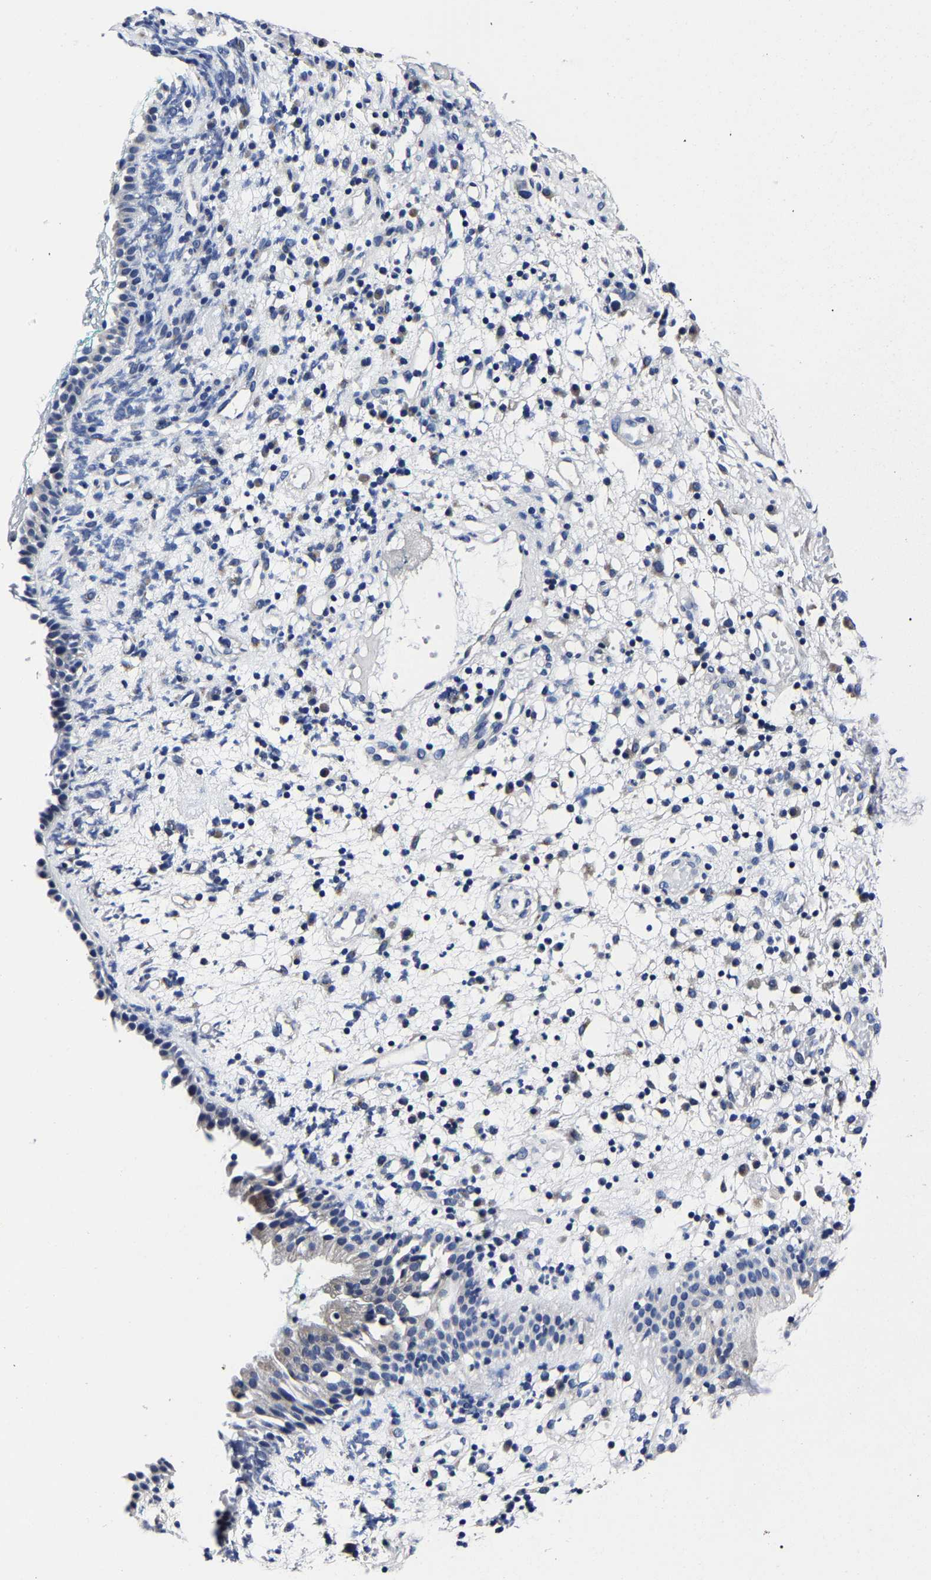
{"staining": {"intensity": "negative", "quantity": "none", "location": "none"}, "tissue": "nasopharynx", "cell_type": "Respiratory epithelial cells", "image_type": "normal", "snomed": [{"axis": "morphology", "description": "Normal tissue, NOS"}, {"axis": "morphology", "description": "Basal cell carcinoma"}, {"axis": "topography", "description": "Cartilage tissue"}, {"axis": "topography", "description": "Nasopharynx"}, {"axis": "topography", "description": "Oral tissue"}], "caption": "Immunohistochemistry micrograph of unremarkable nasopharynx stained for a protein (brown), which exhibits no staining in respiratory epithelial cells. (DAB (3,3'-diaminobenzidine) immunohistochemistry (IHC), high magnification).", "gene": "AKAP4", "patient": {"sex": "female", "age": 77}}